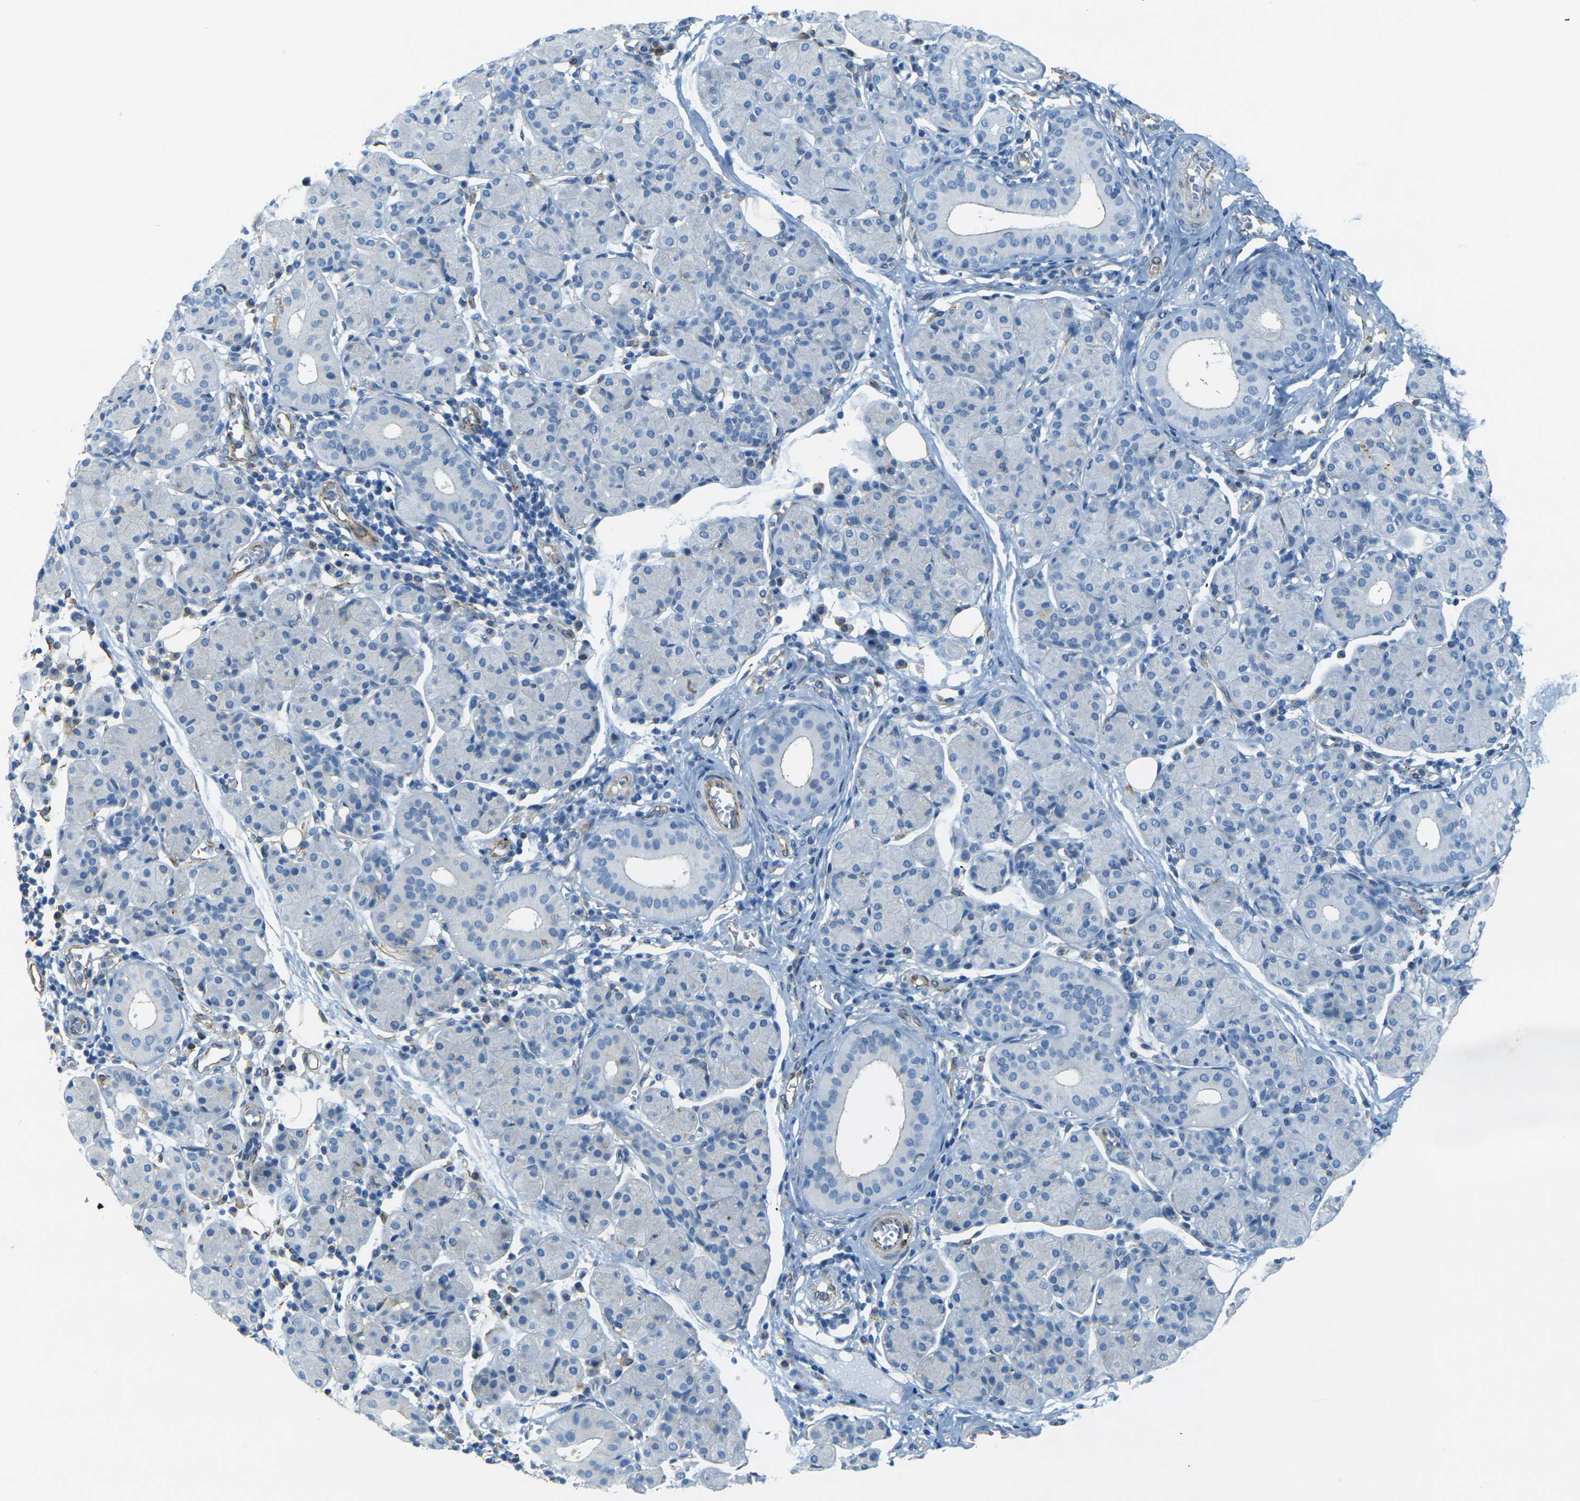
{"staining": {"intensity": "negative", "quantity": "none", "location": "none"}, "tissue": "salivary gland", "cell_type": "Glandular cells", "image_type": "normal", "snomed": [{"axis": "morphology", "description": "Normal tissue, NOS"}, {"axis": "morphology", "description": "Inflammation, NOS"}, {"axis": "topography", "description": "Lymph node"}, {"axis": "topography", "description": "Salivary gland"}], "caption": "High power microscopy histopathology image of an IHC micrograph of benign salivary gland, revealing no significant expression in glandular cells. (DAB (3,3'-diaminobenzidine) IHC with hematoxylin counter stain).", "gene": "SORT1", "patient": {"sex": "male", "age": 3}}